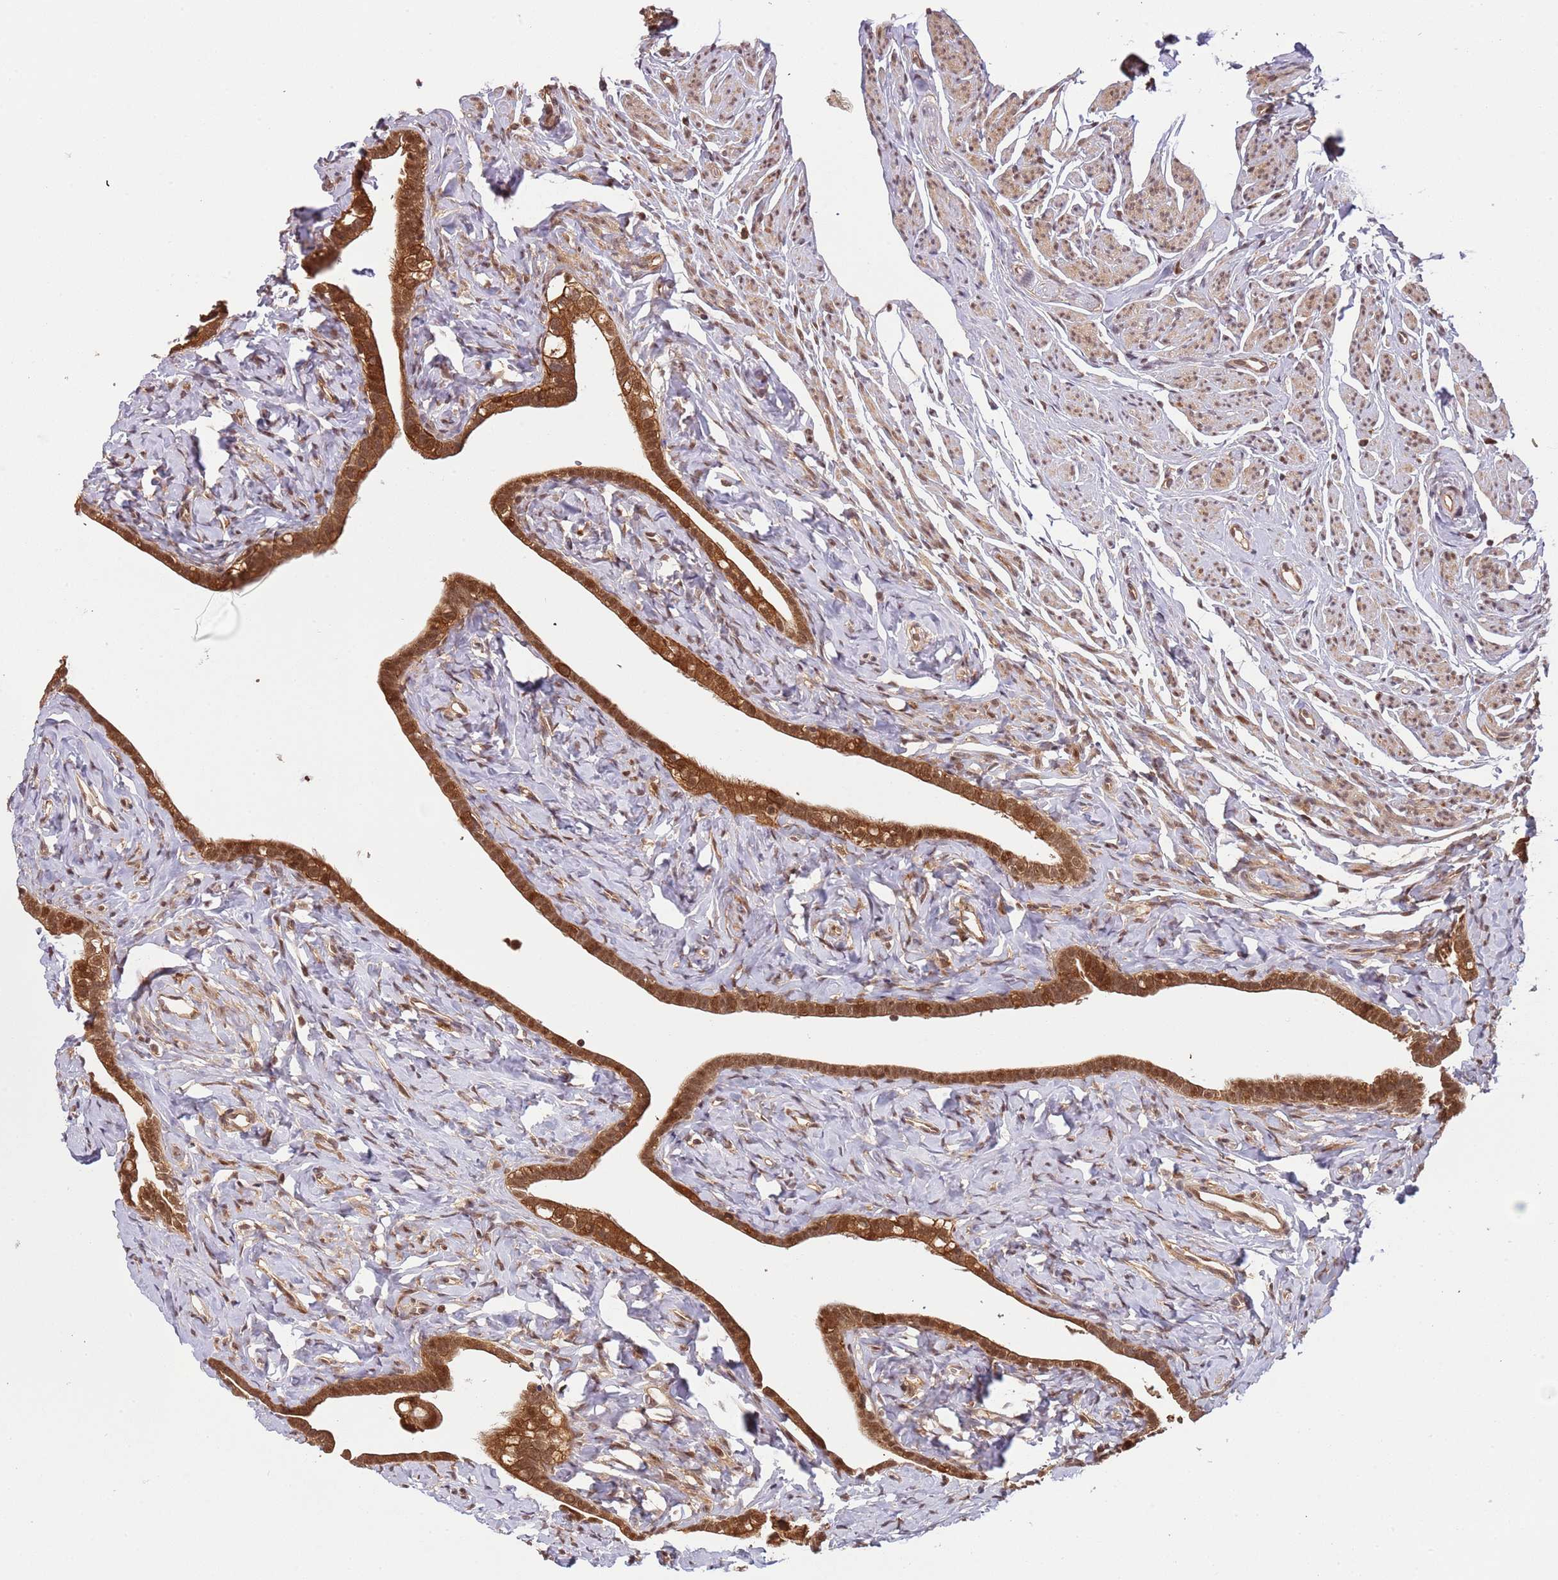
{"staining": {"intensity": "strong", "quantity": ">75%", "location": "cytoplasmic/membranous,nuclear"}, "tissue": "fallopian tube", "cell_type": "Glandular cells", "image_type": "normal", "snomed": [{"axis": "morphology", "description": "Normal tissue, NOS"}, {"axis": "topography", "description": "Fallopian tube"}], "caption": "Immunohistochemical staining of unremarkable human fallopian tube demonstrates high levels of strong cytoplasmic/membranous,nuclear expression in about >75% of glandular cells. The protein is shown in brown color, while the nuclei are stained blue.", "gene": "PLSCR5", "patient": {"sex": "female", "age": 66}}